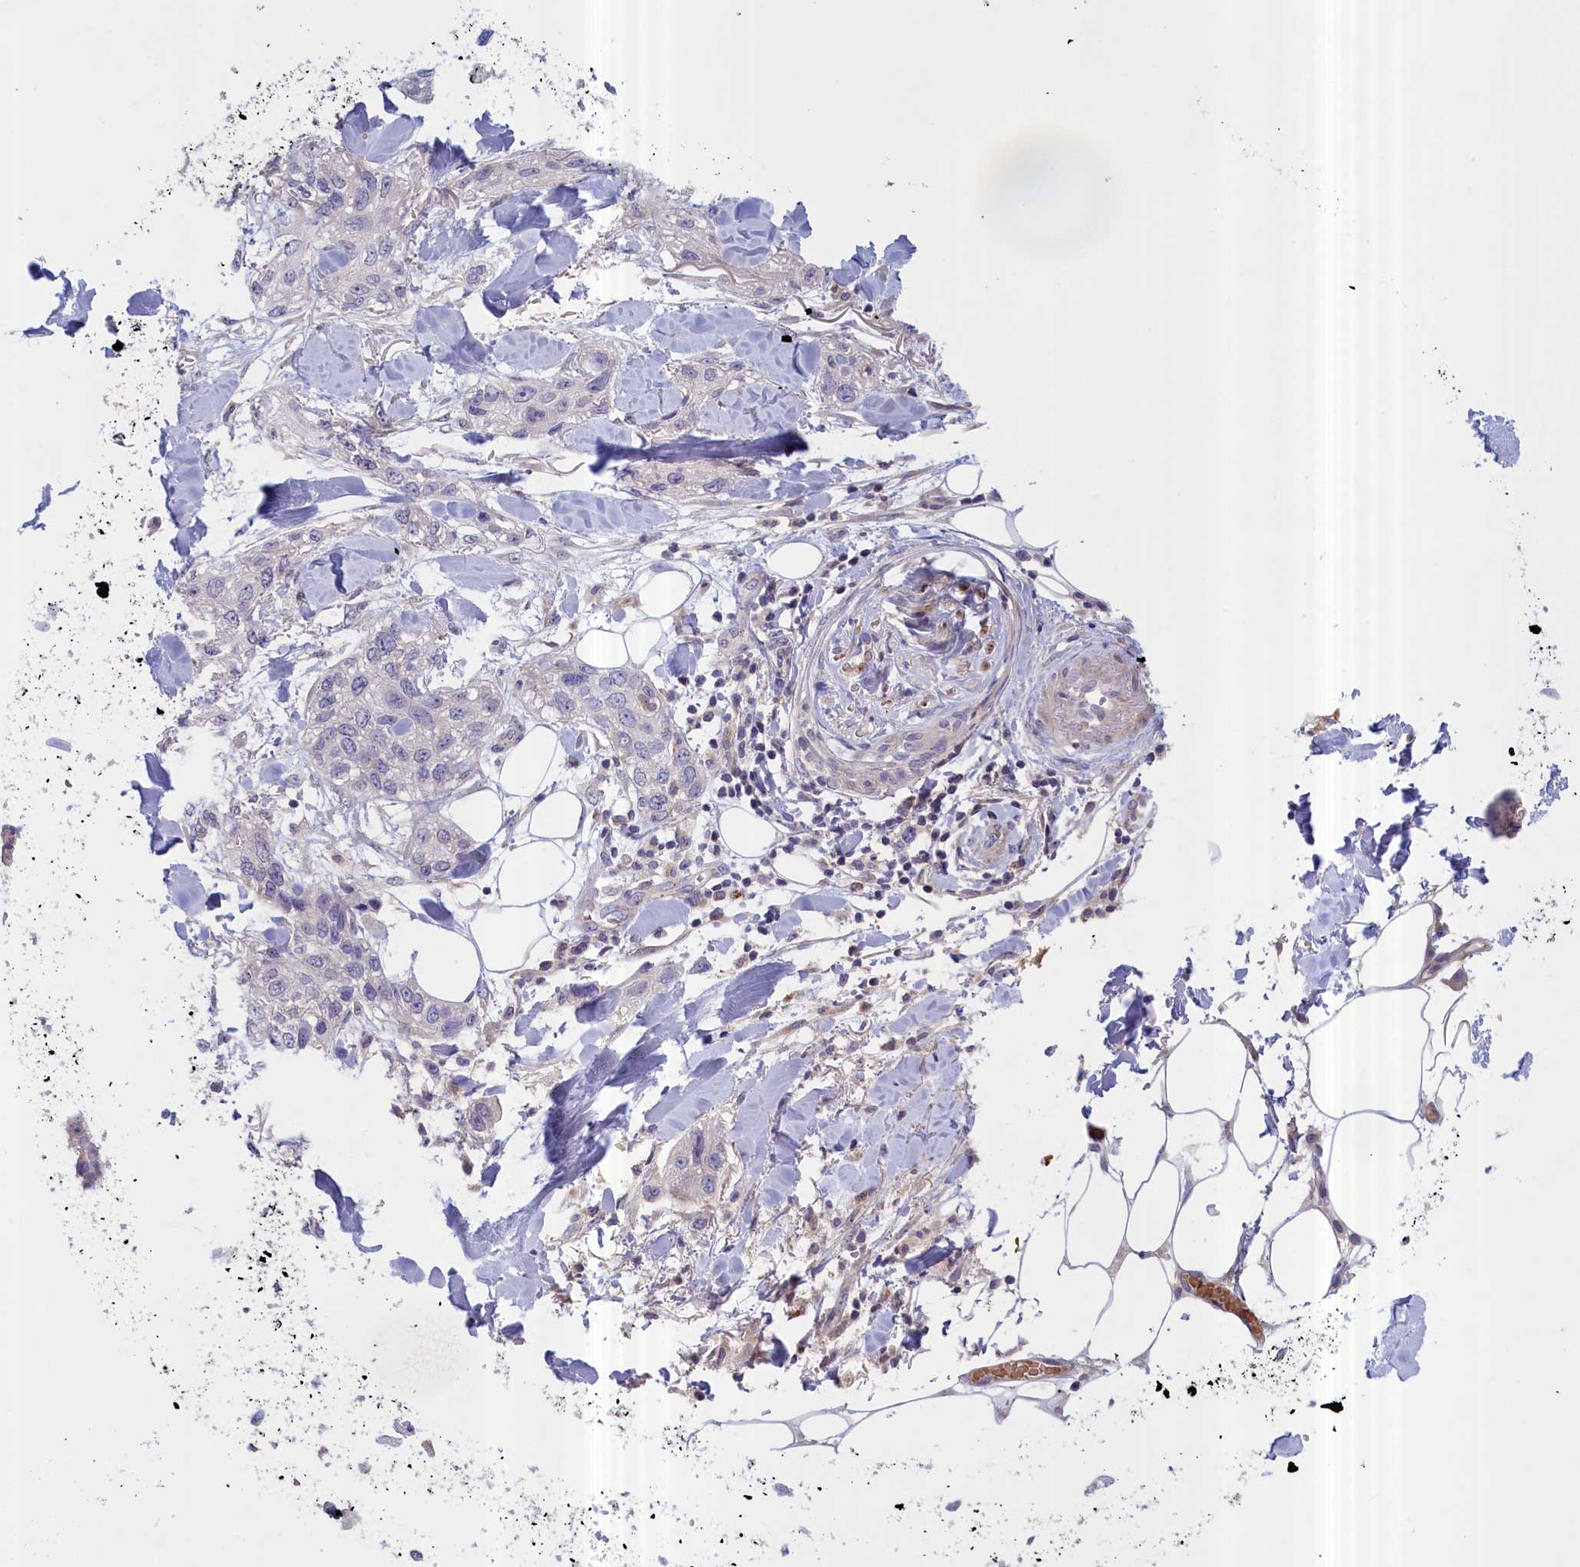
{"staining": {"intensity": "negative", "quantity": "none", "location": "none"}, "tissue": "skin cancer", "cell_type": "Tumor cells", "image_type": "cancer", "snomed": [{"axis": "morphology", "description": "Normal tissue, NOS"}, {"axis": "morphology", "description": "Squamous cell carcinoma, NOS"}, {"axis": "topography", "description": "Skin"}], "caption": "There is no significant staining in tumor cells of skin squamous cell carcinoma. The staining was performed using DAB to visualize the protein expression in brown, while the nuclei were stained in blue with hematoxylin (Magnification: 20x).", "gene": "IGFALS", "patient": {"sex": "male", "age": 72}}